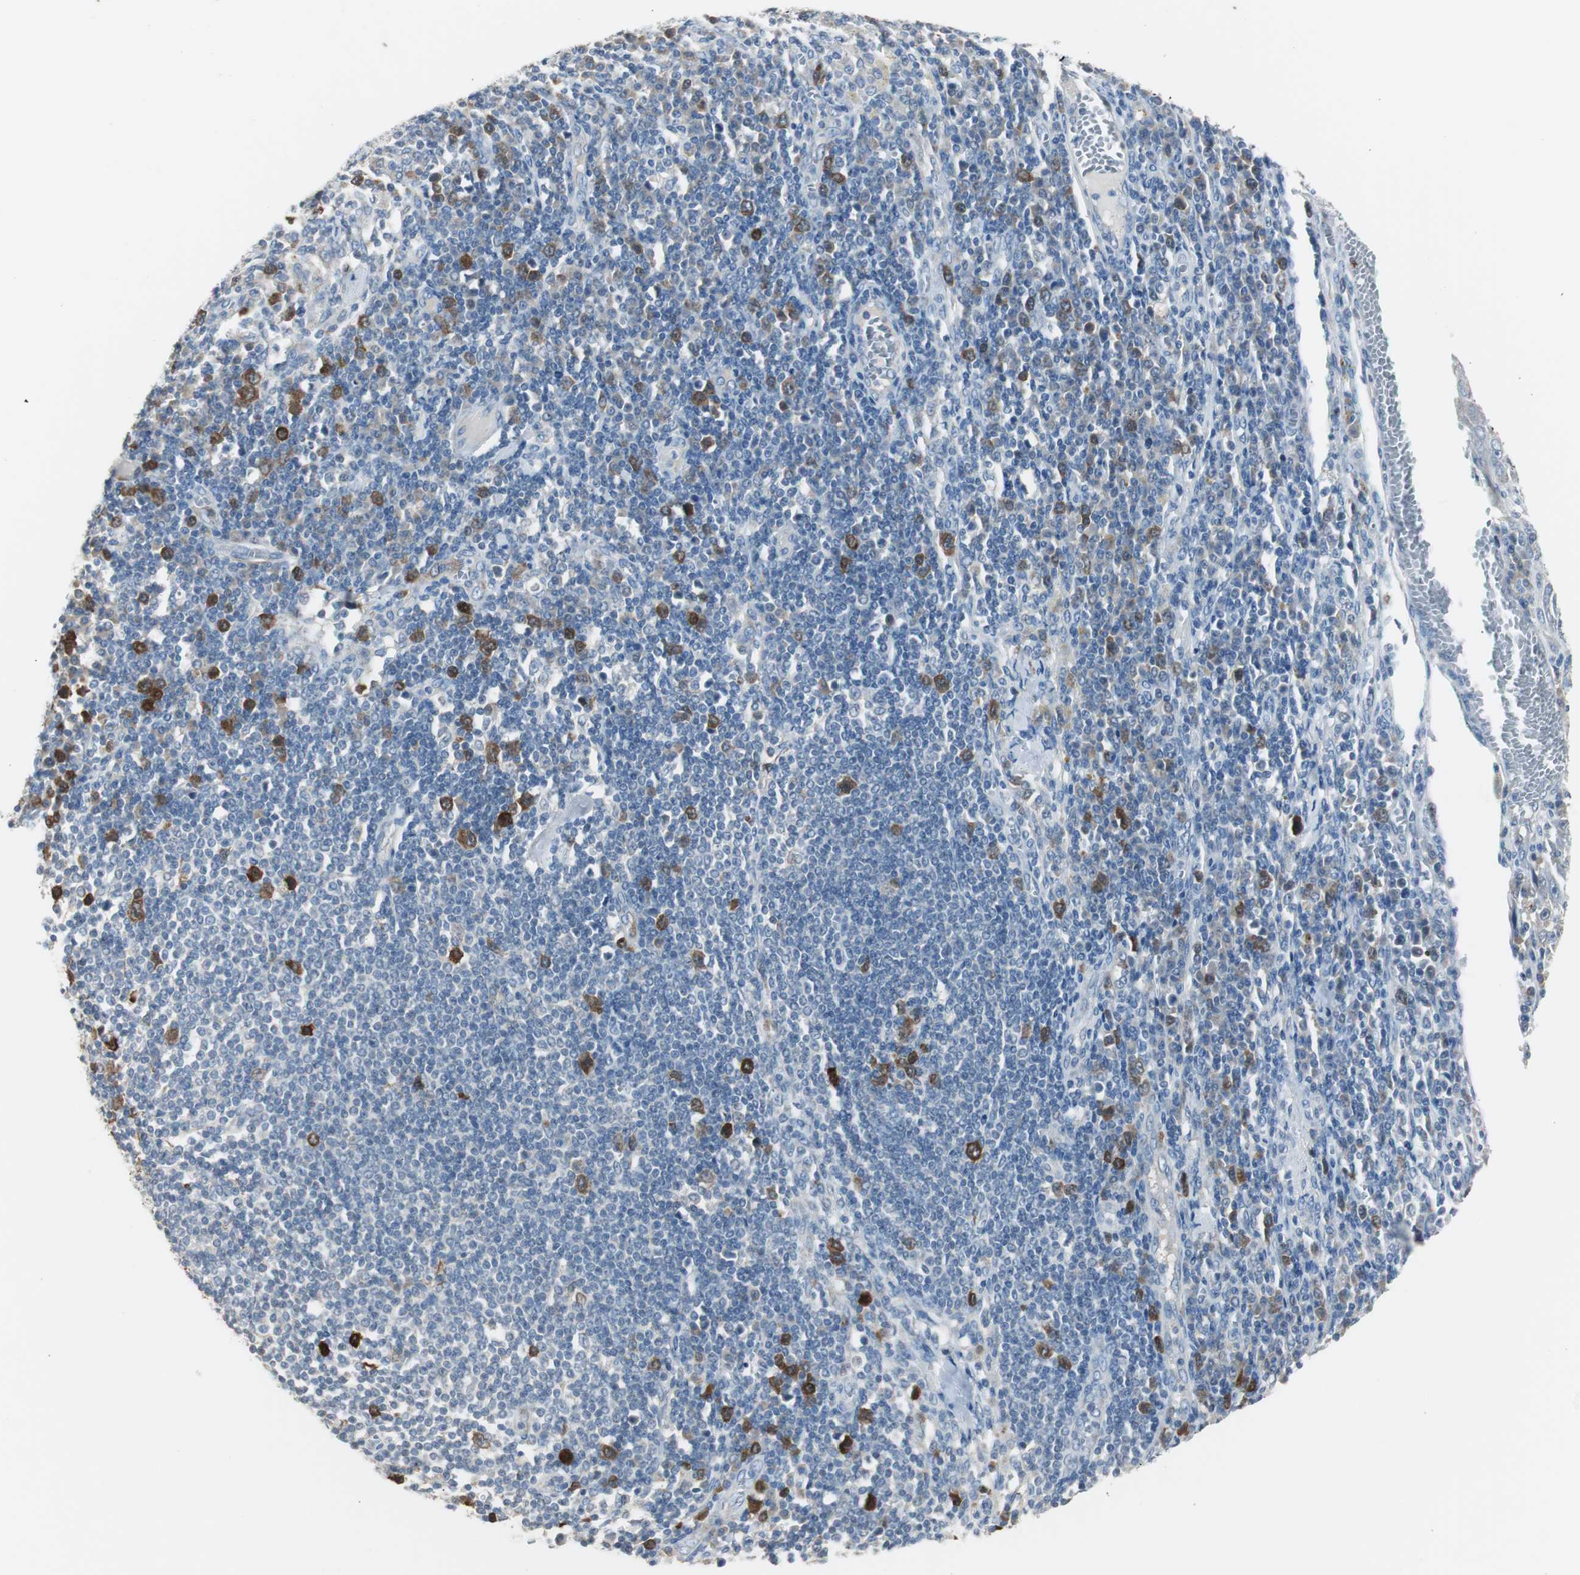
{"staining": {"intensity": "moderate", "quantity": "<25%", "location": "cytoplasmic/membranous"}, "tissue": "skin cancer", "cell_type": "Tumor cells", "image_type": "cancer", "snomed": [{"axis": "morphology", "description": "Squamous cell carcinoma, NOS"}, {"axis": "topography", "description": "Skin"}], "caption": "Skin cancer tissue demonstrates moderate cytoplasmic/membranous positivity in about <25% of tumor cells, visualized by immunohistochemistry.", "gene": "TK1", "patient": {"sex": "male", "age": 75}}